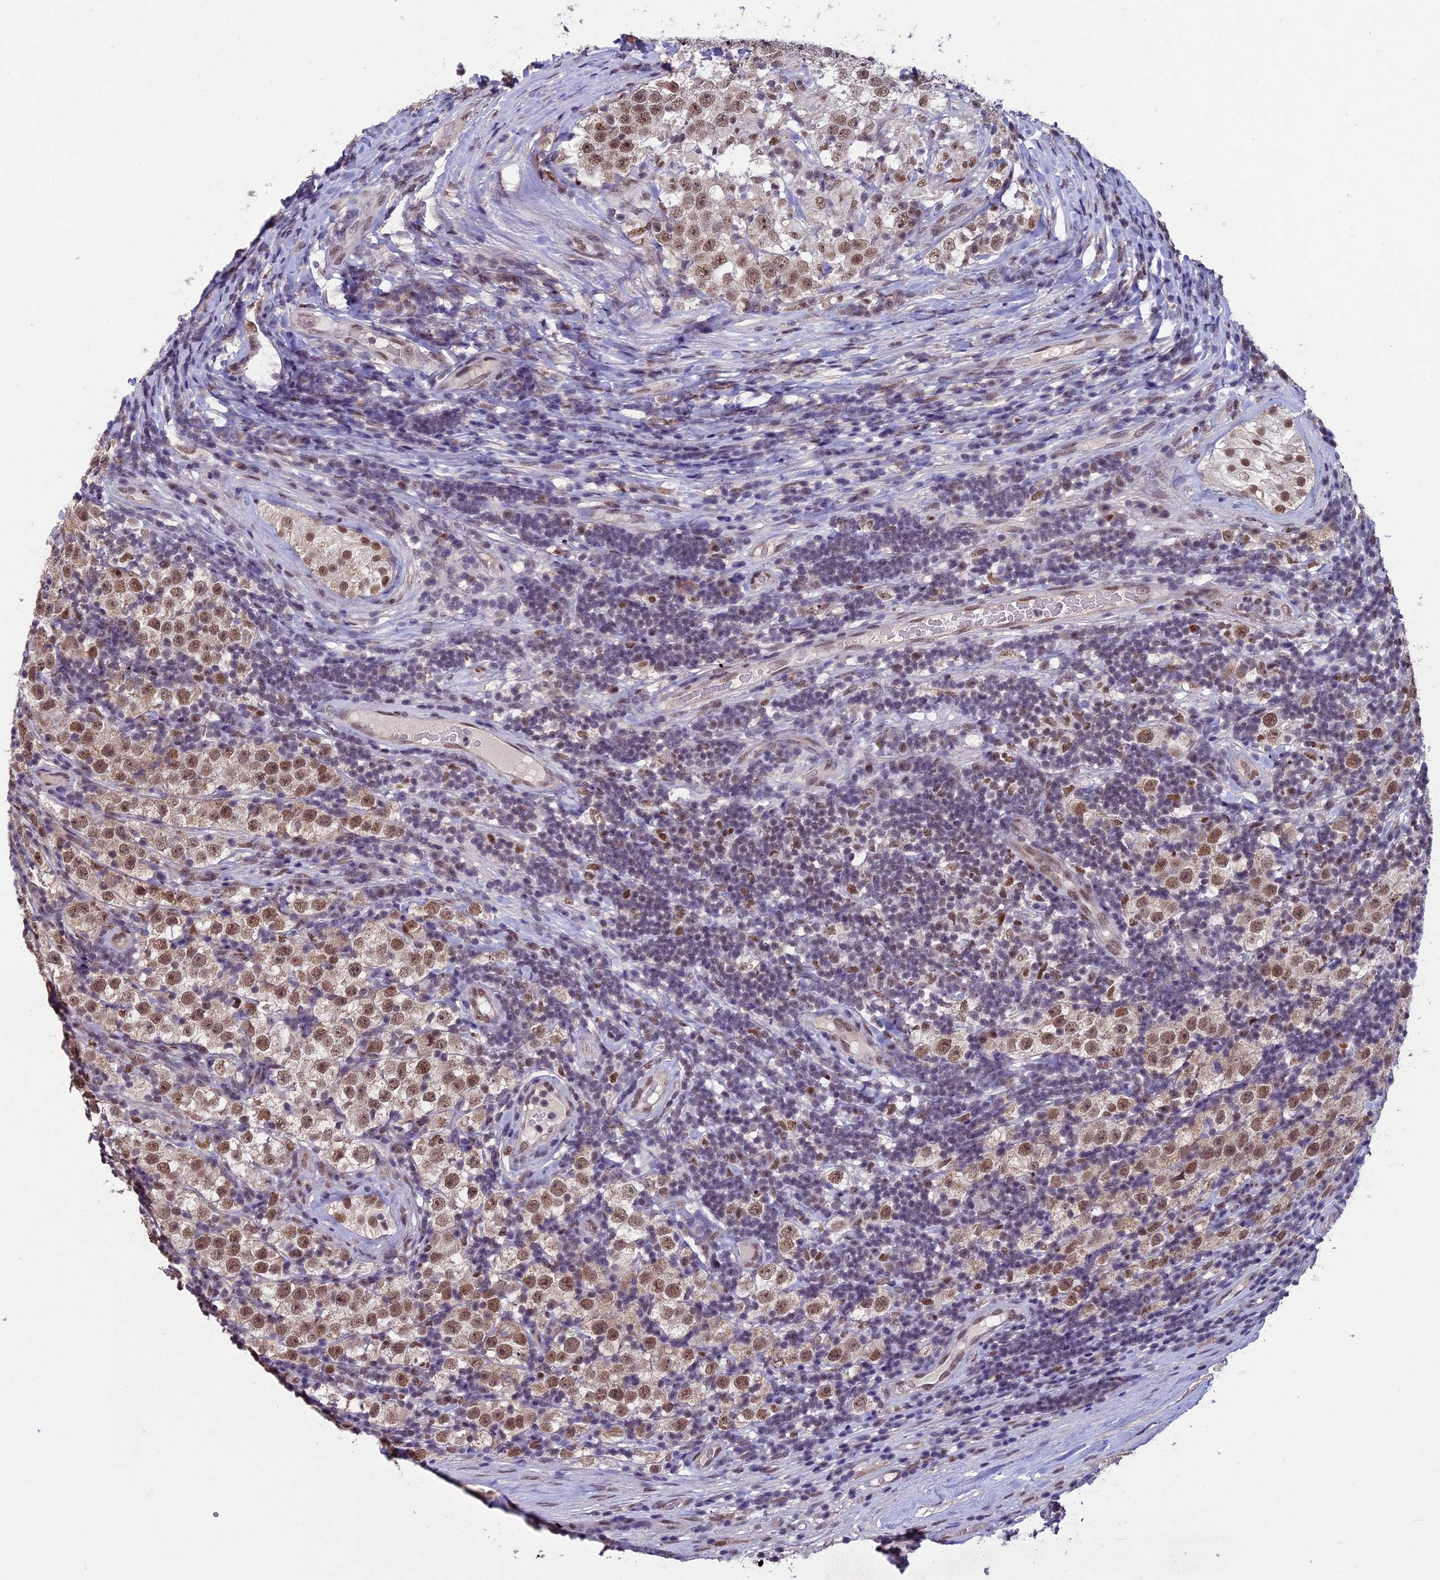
{"staining": {"intensity": "moderate", "quantity": ">75%", "location": "nuclear"}, "tissue": "testis cancer", "cell_type": "Tumor cells", "image_type": "cancer", "snomed": [{"axis": "morphology", "description": "Normal tissue, NOS"}, {"axis": "morphology", "description": "Urothelial carcinoma, High grade"}, {"axis": "morphology", "description": "Seminoma, NOS"}, {"axis": "morphology", "description": "Carcinoma, Embryonal, NOS"}, {"axis": "topography", "description": "Urinary bladder"}, {"axis": "topography", "description": "Testis"}], "caption": "Immunohistochemistry (IHC) of testis cancer (seminoma) demonstrates medium levels of moderate nuclear expression in approximately >75% of tumor cells.", "gene": "RNF40", "patient": {"sex": "male", "age": 41}}